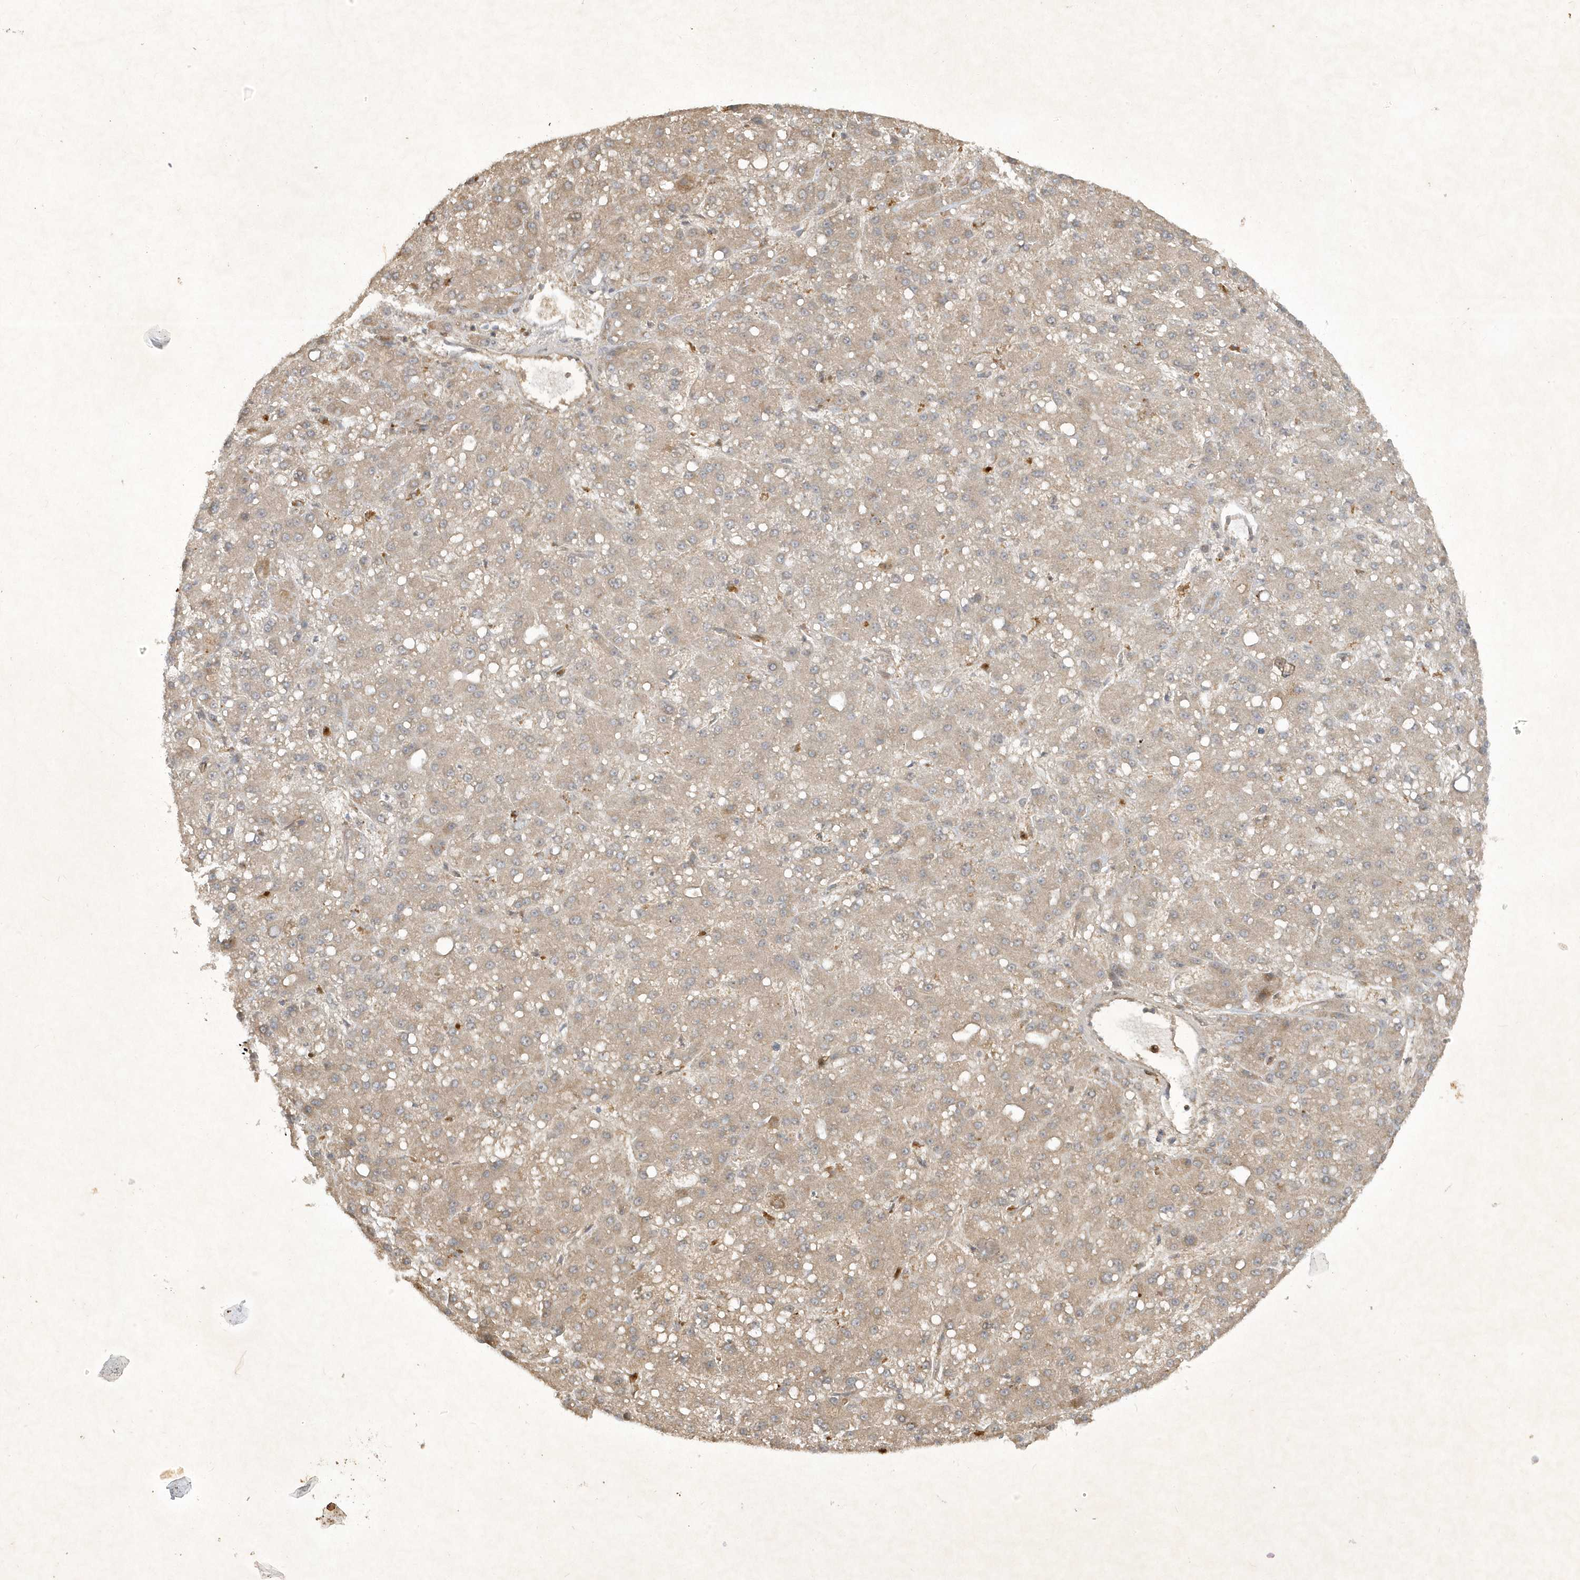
{"staining": {"intensity": "weak", "quantity": "25%-75%", "location": "cytoplasmic/membranous"}, "tissue": "liver cancer", "cell_type": "Tumor cells", "image_type": "cancer", "snomed": [{"axis": "morphology", "description": "Carcinoma, Hepatocellular, NOS"}, {"axis": "topography", "description": "Liver"}], "caption": "IHC of human liver cancer shows low levels of weak cytoplasmic/membranous positivity in about 25%-75% of tumor cells. (IHC, brightfield microscopy, high magnification).", "gene": "ZNF213", "patient": {"sex": "male", "age": 67}}